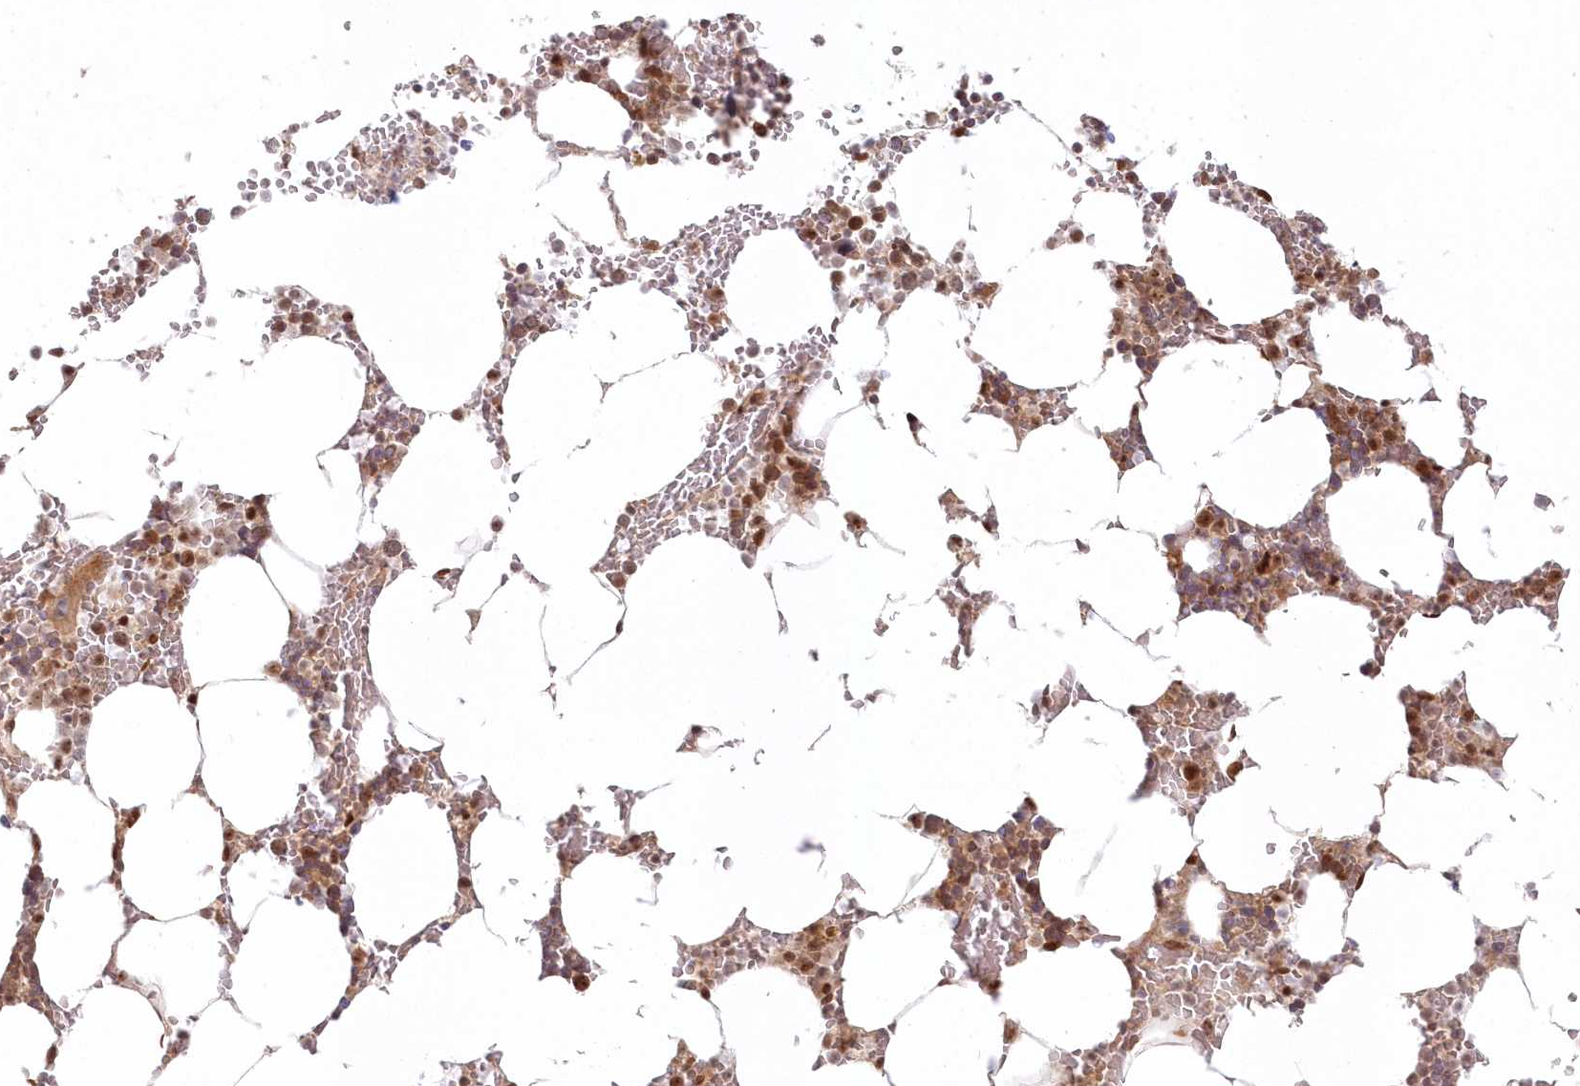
{"staining": {"intensity": "moderate", "quantity": ">75%", "location": "cytoplasmic/membranous,nuclear"}, "tissue": "bone marrow", "cell_type": "Hematopoietic cells", "image_type": "normal", "snomed": [{"axis": "morphology", "description": "Normal tissue, NOS"}, {"axis": "topography", "description": "Bone marrow"}], "caption": "IHC of normal human bone marrow displays medium levels of moderate cytoplasmic/membranous,nuclear staining in approximately >75% of hematopoietic cells. (Brightfield microscopy of DAB IHC at high magnification).", "gene": "TOGARAM2", "patient": {"sex": "male", "age": 70}}